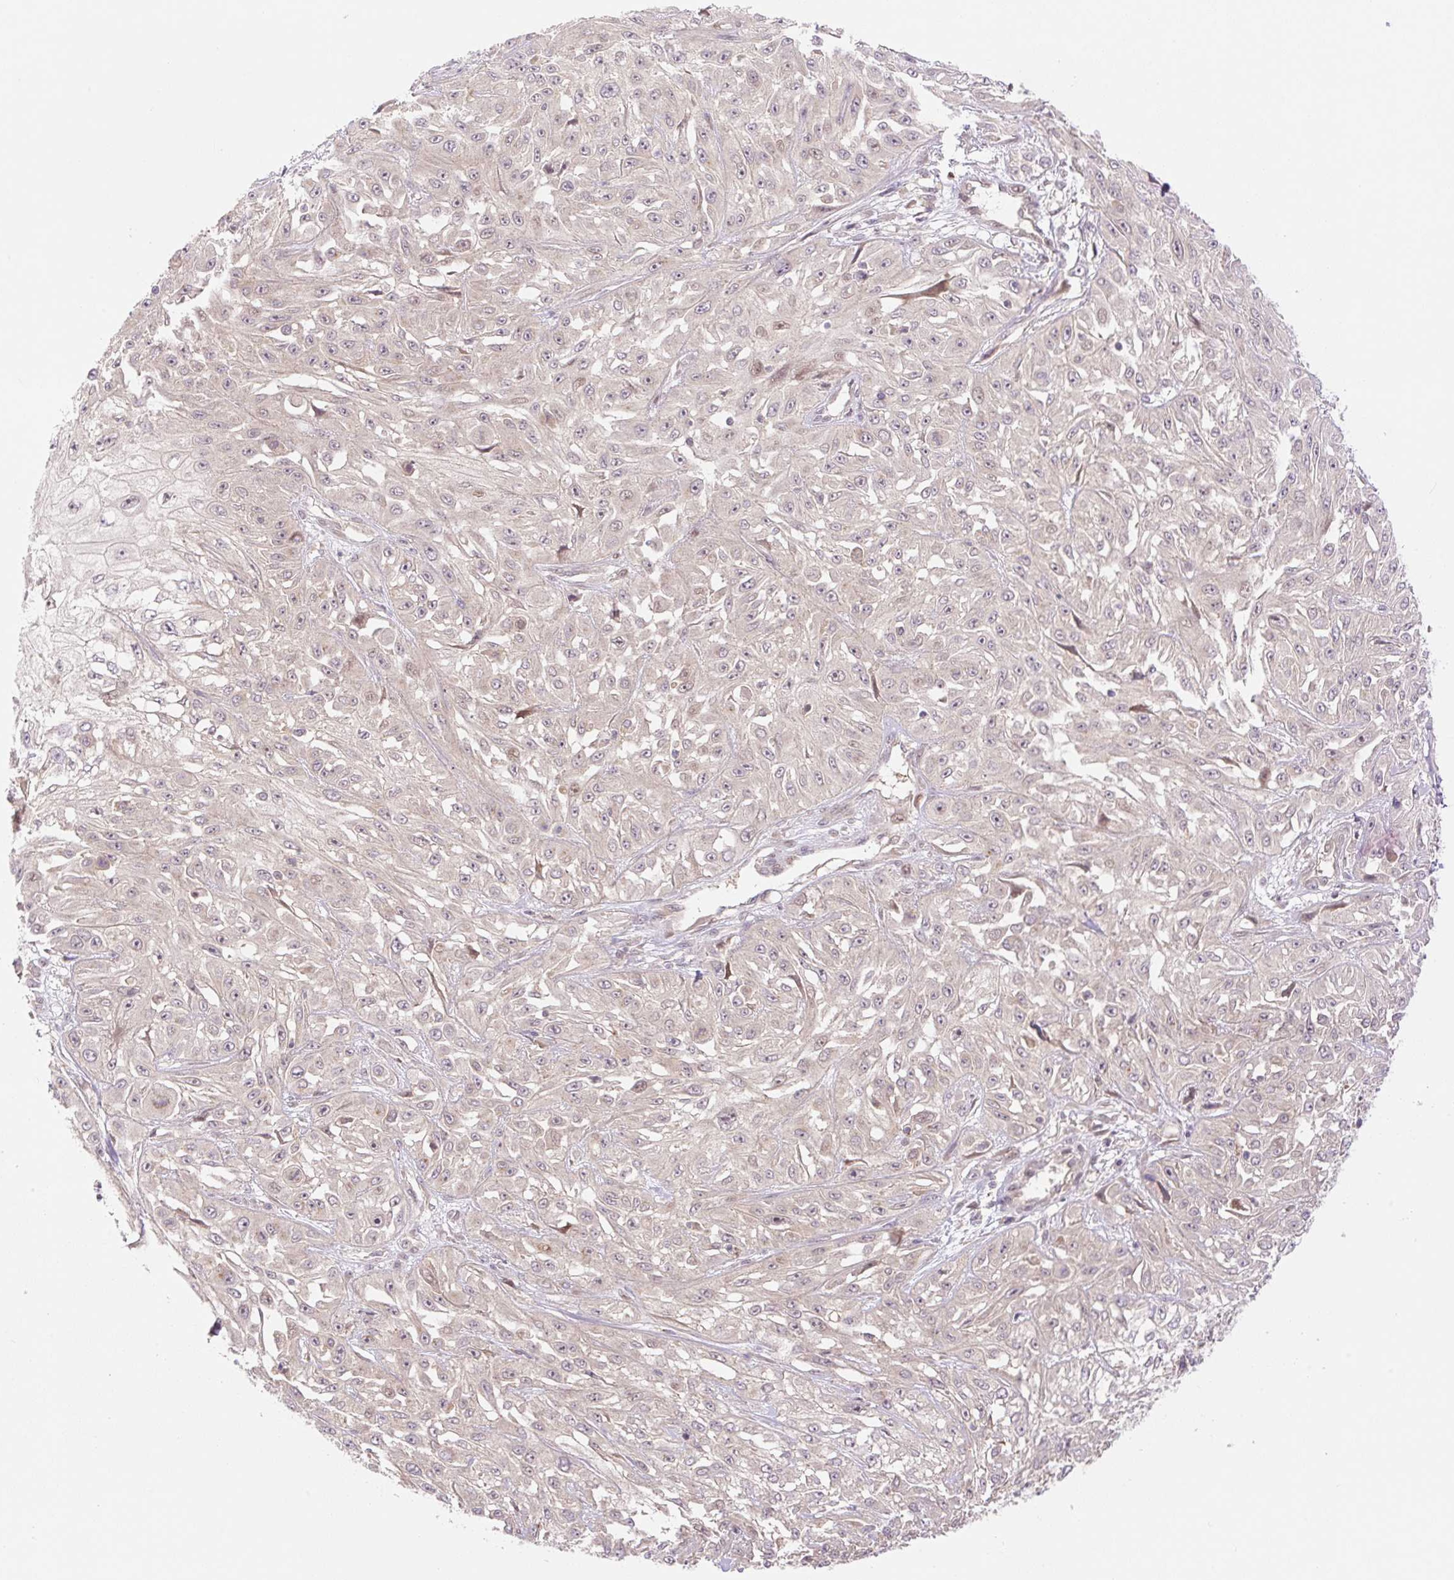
{"staining": {"intensity": "weak", "quantity": "<25%", "location": "nuclear"}, "tissue": "skin cancer", "cell_type": "Tumor cells", "image_type": "cancer", "snomed": [{"axis": "morphology", "description": "Squamous cell carcinoma, NOS"}, {"axis": "morphology", "description": "Squamous cell carcinoma, metastatic, NOS"}, {"axis": "topography", "description": "Skin"}, {"axis": "topography", "description": "Lymph node"}], "caption": "Tumor cells are negative for protein expression in human squamous cell carcinoma (skin). The staining is performed using DAB (3,3'-diaminobenzidine) brown chromogen with nuclei counter-stained in using hematoxylin.", "gene": "VPS25", "patient": {"sex": "male", "age": 75}}